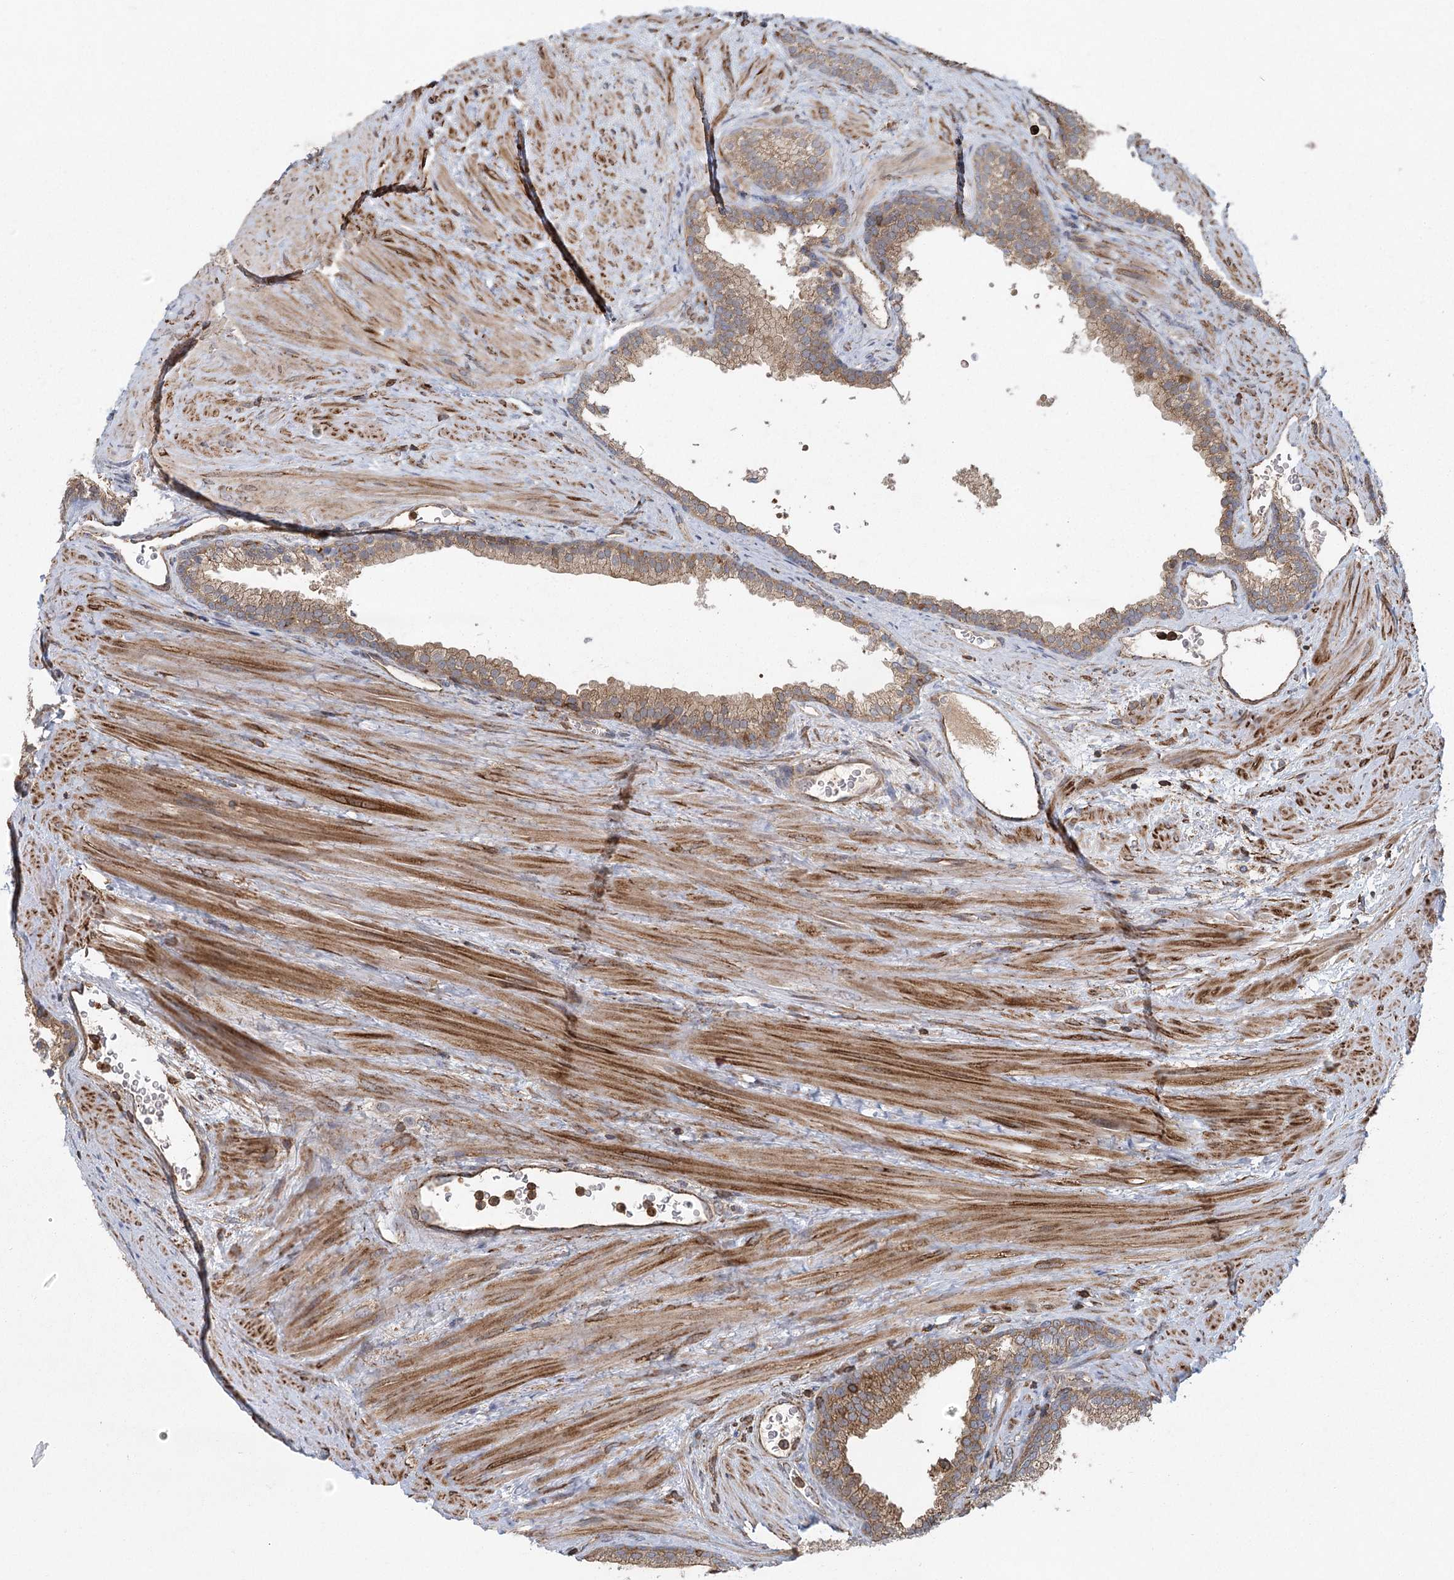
{"staining": {"intensity": "moderate", "quantity": ">75%", "location": "cytoplasmic/membranous"}, "tissue": "prostate", "cell_type": "Glandular cells", "image_type": "normal", "snomed": [{"axis": "morphology", "description": "Normal tissue, NOS"}, {"axis": "topography", "description": "Prostate"}], "caption": "Normal prostate shows moderate cytoplasmic/membranous positivity in approximately >75% of glandular cells, visualized by immunohistochemistry.", "gene": "PLEKHA7", "patient": {"sex": "male", "age": 76}}